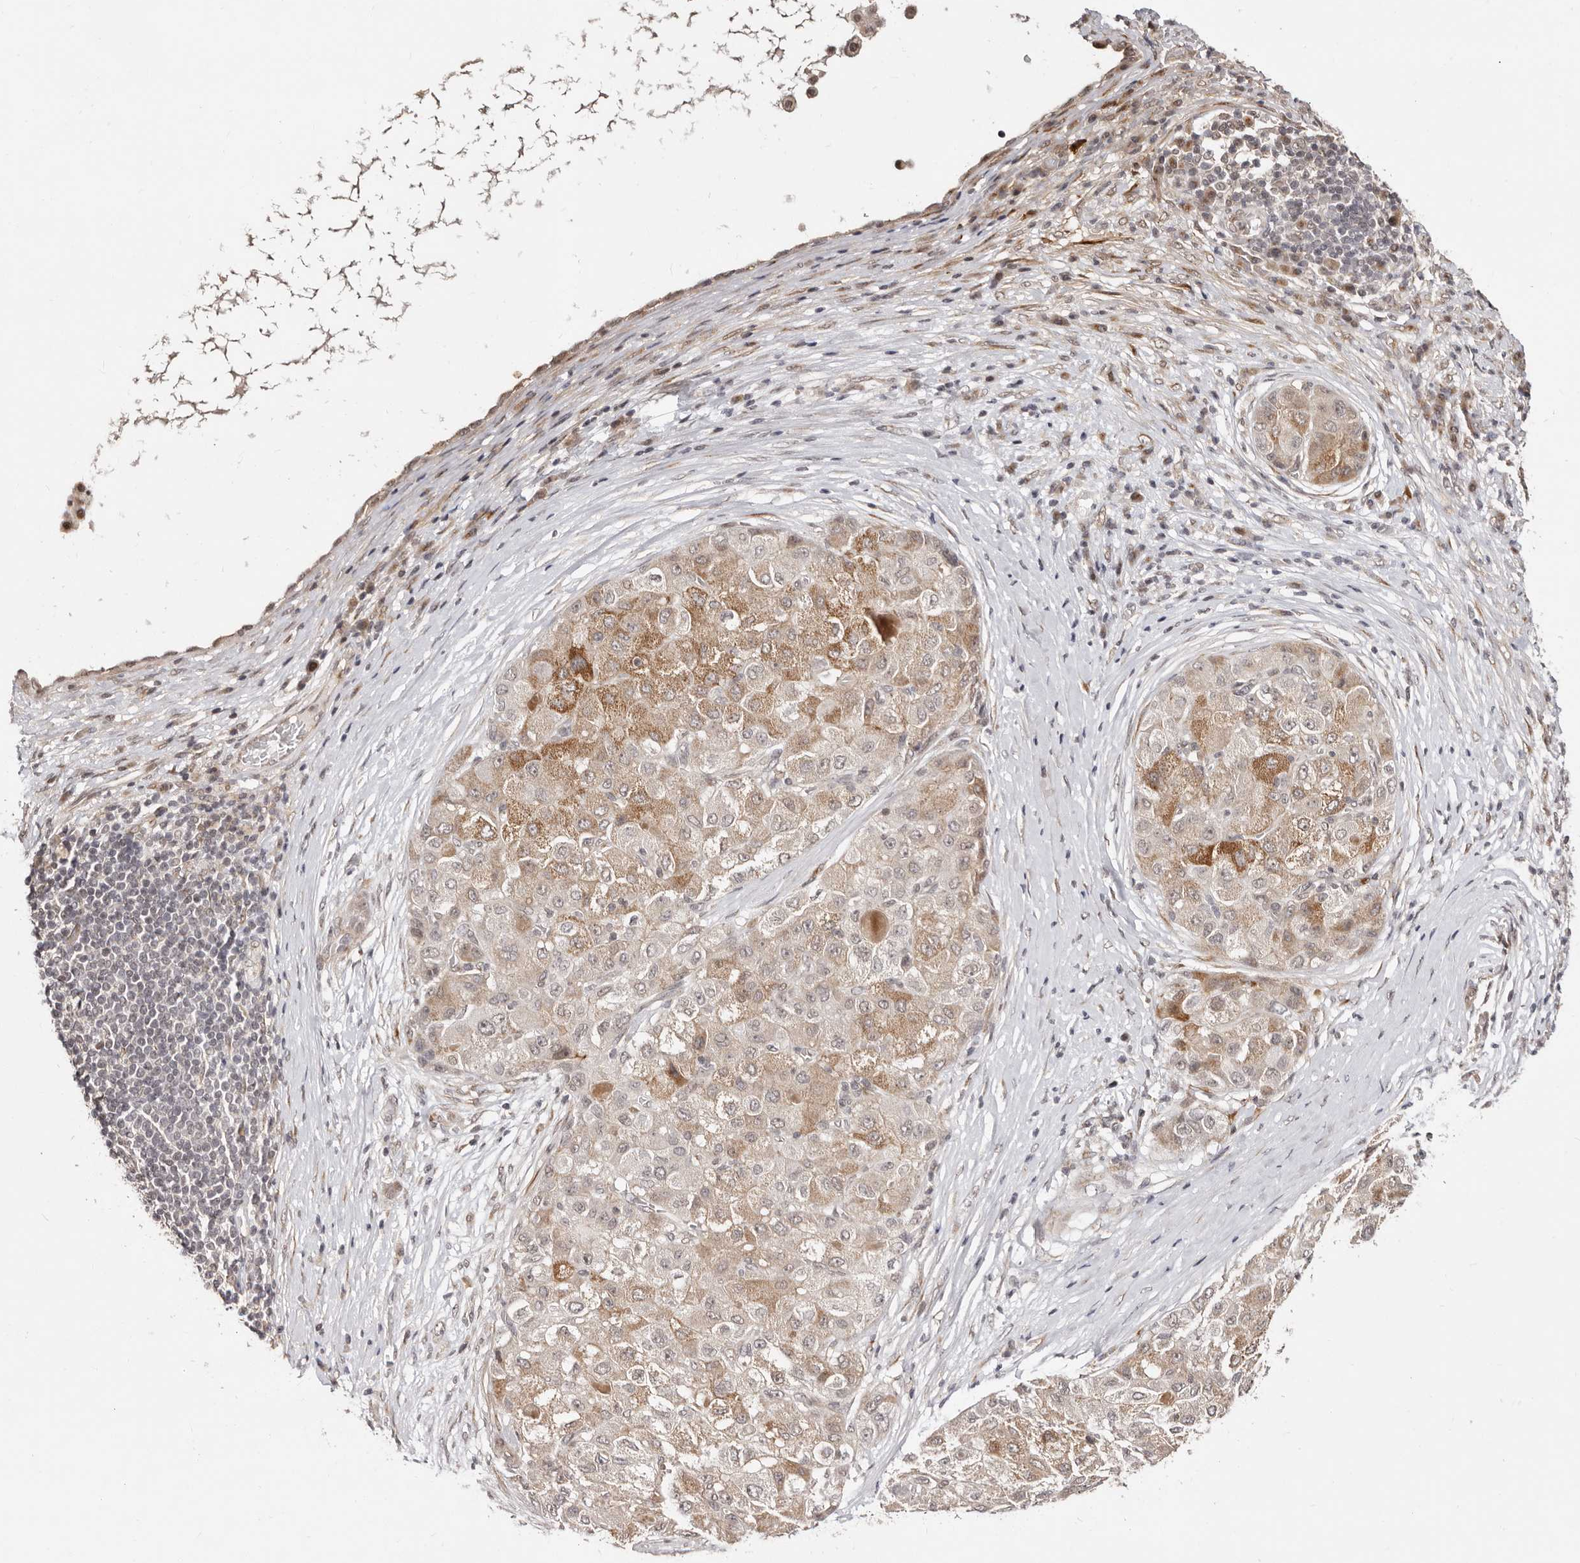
{"staining": {"intensity": "moderate", "quantity": "25%-75%", "location": "cytoplasmic/membranous"}, "tissue": "liver cancer", "cell_type": "Tumor cells", "image_type": "cancer", "snomed": [{"axis": "morphology", "description": "Carcinoma, Hepatocellular, NOS"}, {"axis": "topography", "description": "Liver"}], "caption": "High-power microscopy captured an IHC micrograph of liver cancer (hepatocellular carcinoma), revealing moderate cytoplasmic/membranous expression in about 25%-75% of tumor cells.", "gene": "SRCAP", "patient": {"sex": "male", "age": 80}}